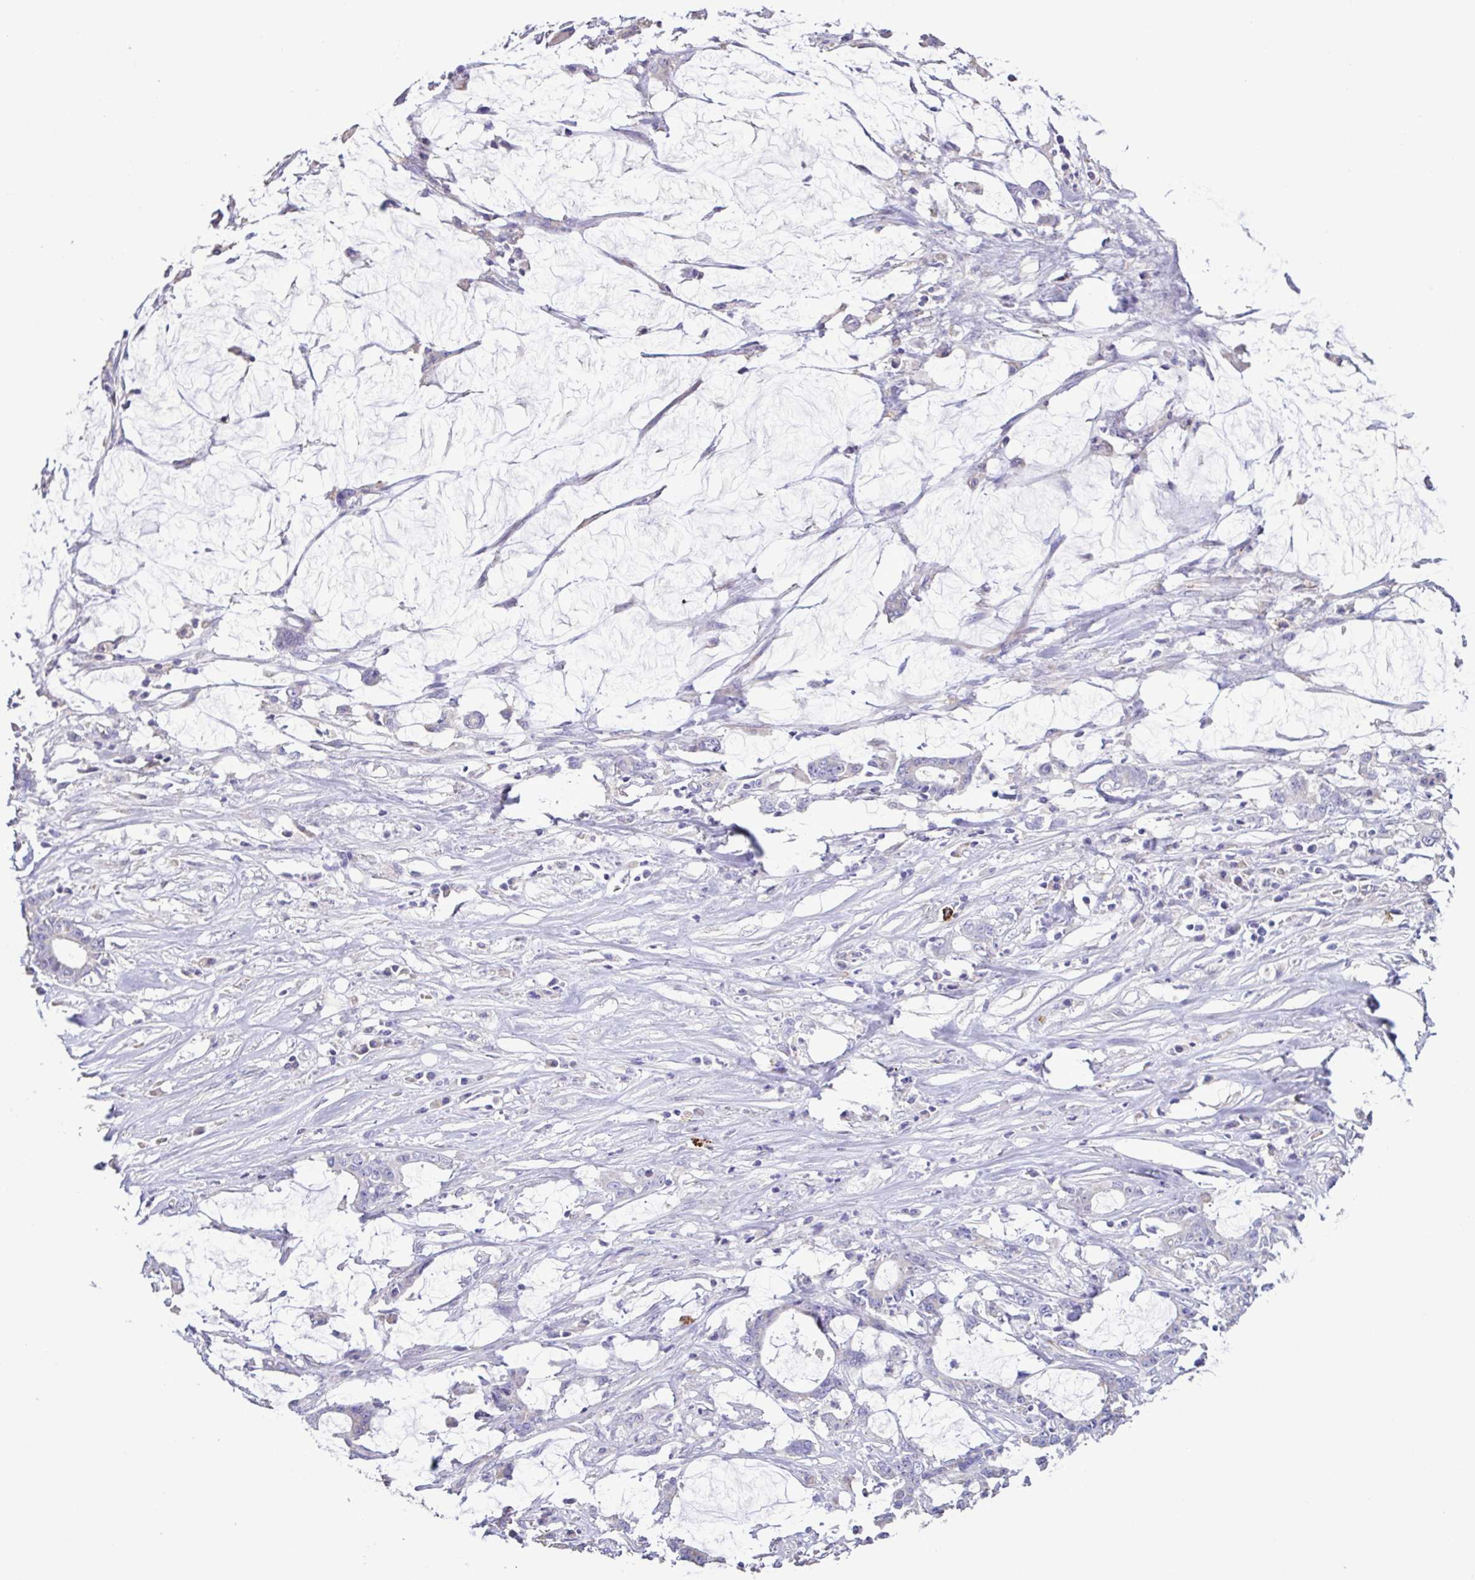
{"staining": {"intensity": "negative", "quantity": "none", "location": "none"}, "tissue": "stomach cancer", "cell_type": "Tumor cells", "image_type": "cancer", "snomed": [{"axis": "morphology", "description": "Adenocarcinoma, NOS"}, {"axis": "topography", "description": "Stomach, upper"}], "caption": "IHC micrograph of neoplastic tissue: human stomach cancer (adenocarcinoma) stained with DAB (3,3'-diaminobenzidine) shows no significant protein positivity in tumor cells.", "gene": "PLA2G4E", "patient": {"sex": "male", "age": 68}}